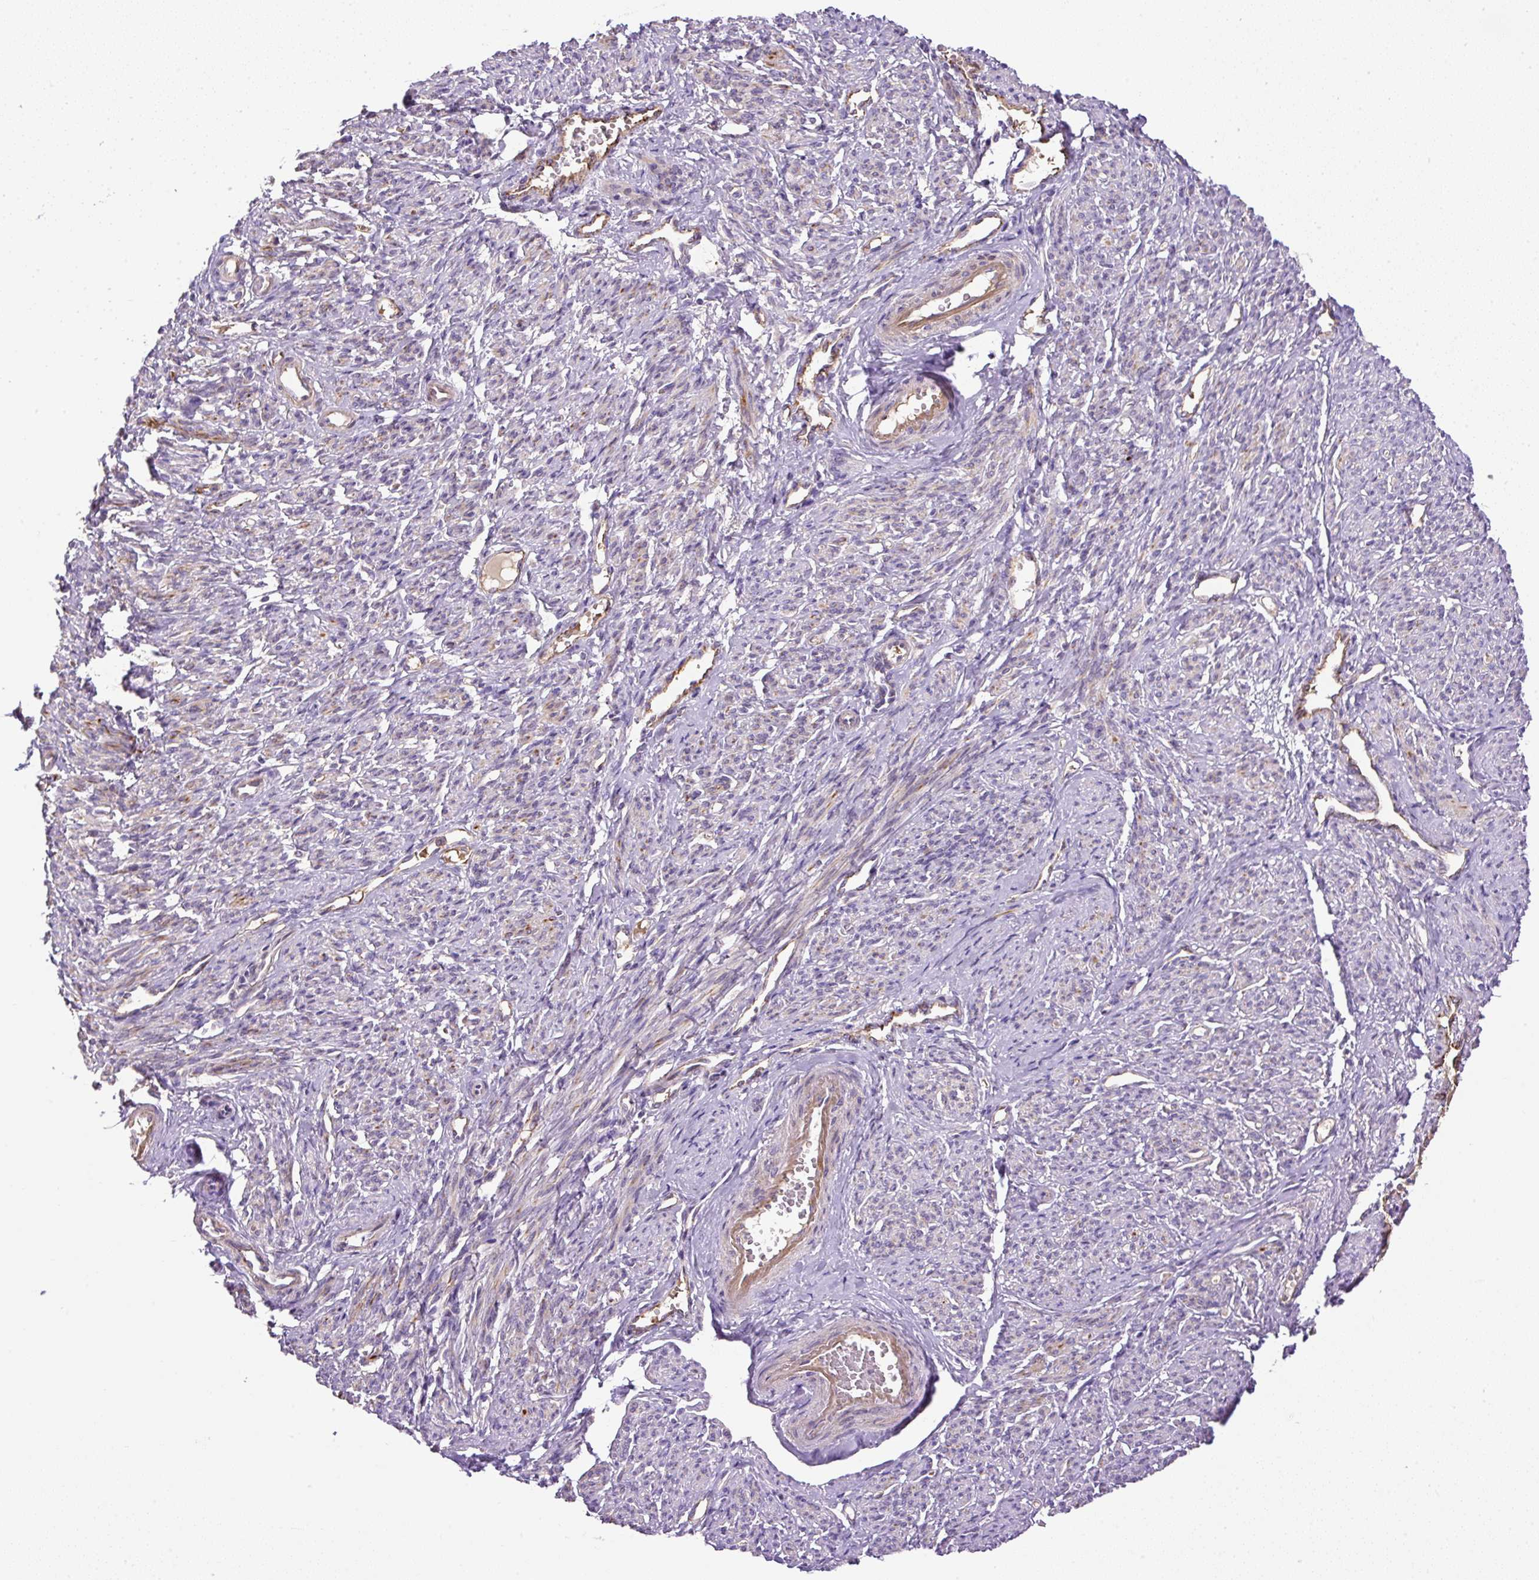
{"staining": {"intensity": "moderate", "quantity": "<25%", "location": "cytoplasmic/membranous"}, "tissue": "smooth muscle", "cell_type": "Smooth muscle cells", "image_type": "normal", "snomed": [{"axis": "morphology", "description": "Normal tissue, NOS"}, {"axis": "topography", "description": "Smooth muscle"}], "caption": "IHC (DAB) staining of unremarkable human smooth muscle displays moderate cytoplasmic/membranous protein staining in approximately <25% of smooth muscle cells.", "gene": "LEFTY1", "patient": {"sex": "female", "age": 65}}